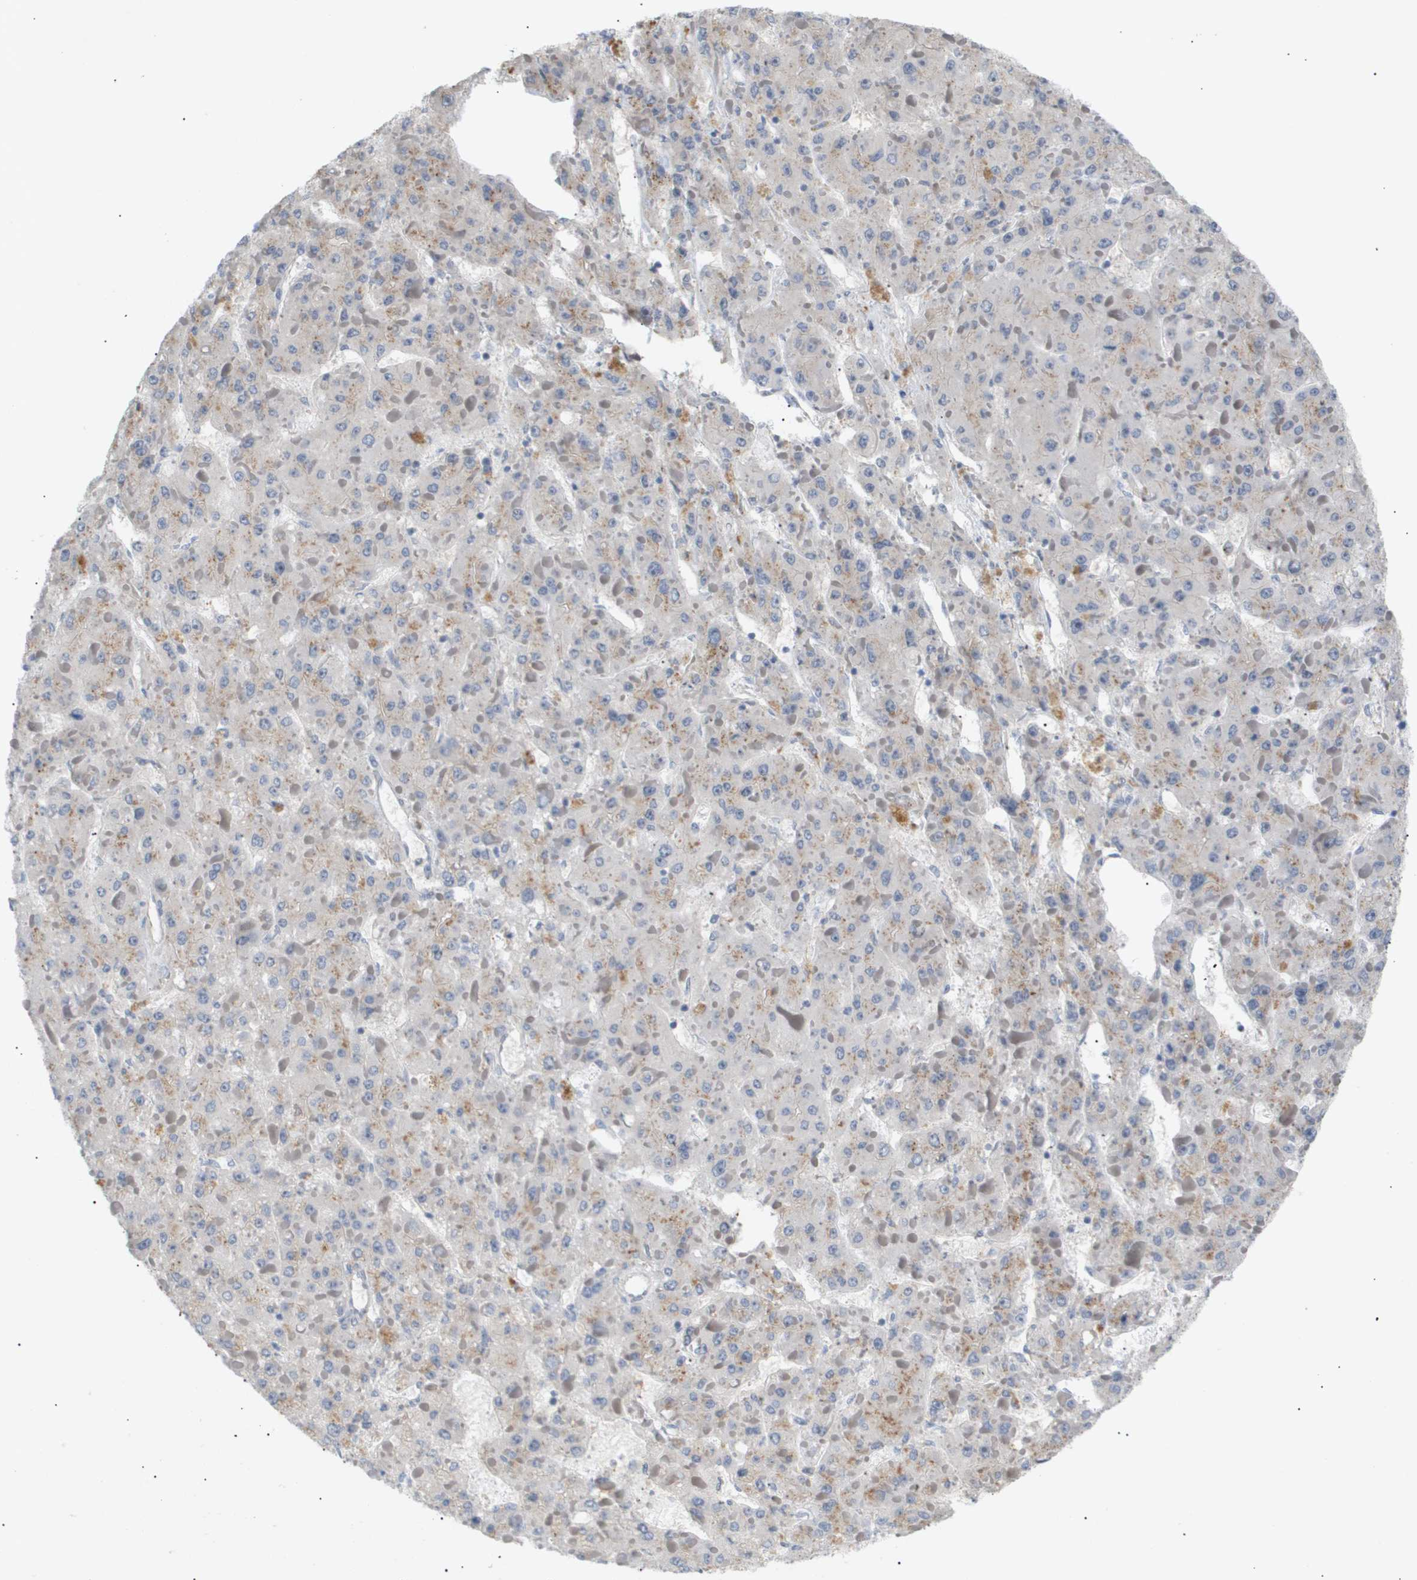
{"staining": {"intensity": "negative", "quantity": "none", "location": "none"}, "tissue": "liver cancer", "cell_type": "Tumor cells", "image_type": "cancer", "snomed": [{"axis": "morphology", "description": "Carcinoma, Hepatocellular, NOS"}, {"axis": "topography", "description": "Liver"}], "caption": "This photomicrograph is of liver hepatocellular carcinoma stained with immunohistochemistry to label a protein in brown with the nuclei are counter-stained blue. There is no expression in tumor cells.", "gene": "CORO2B", "patient": {"sex": "female", "age": 73}}